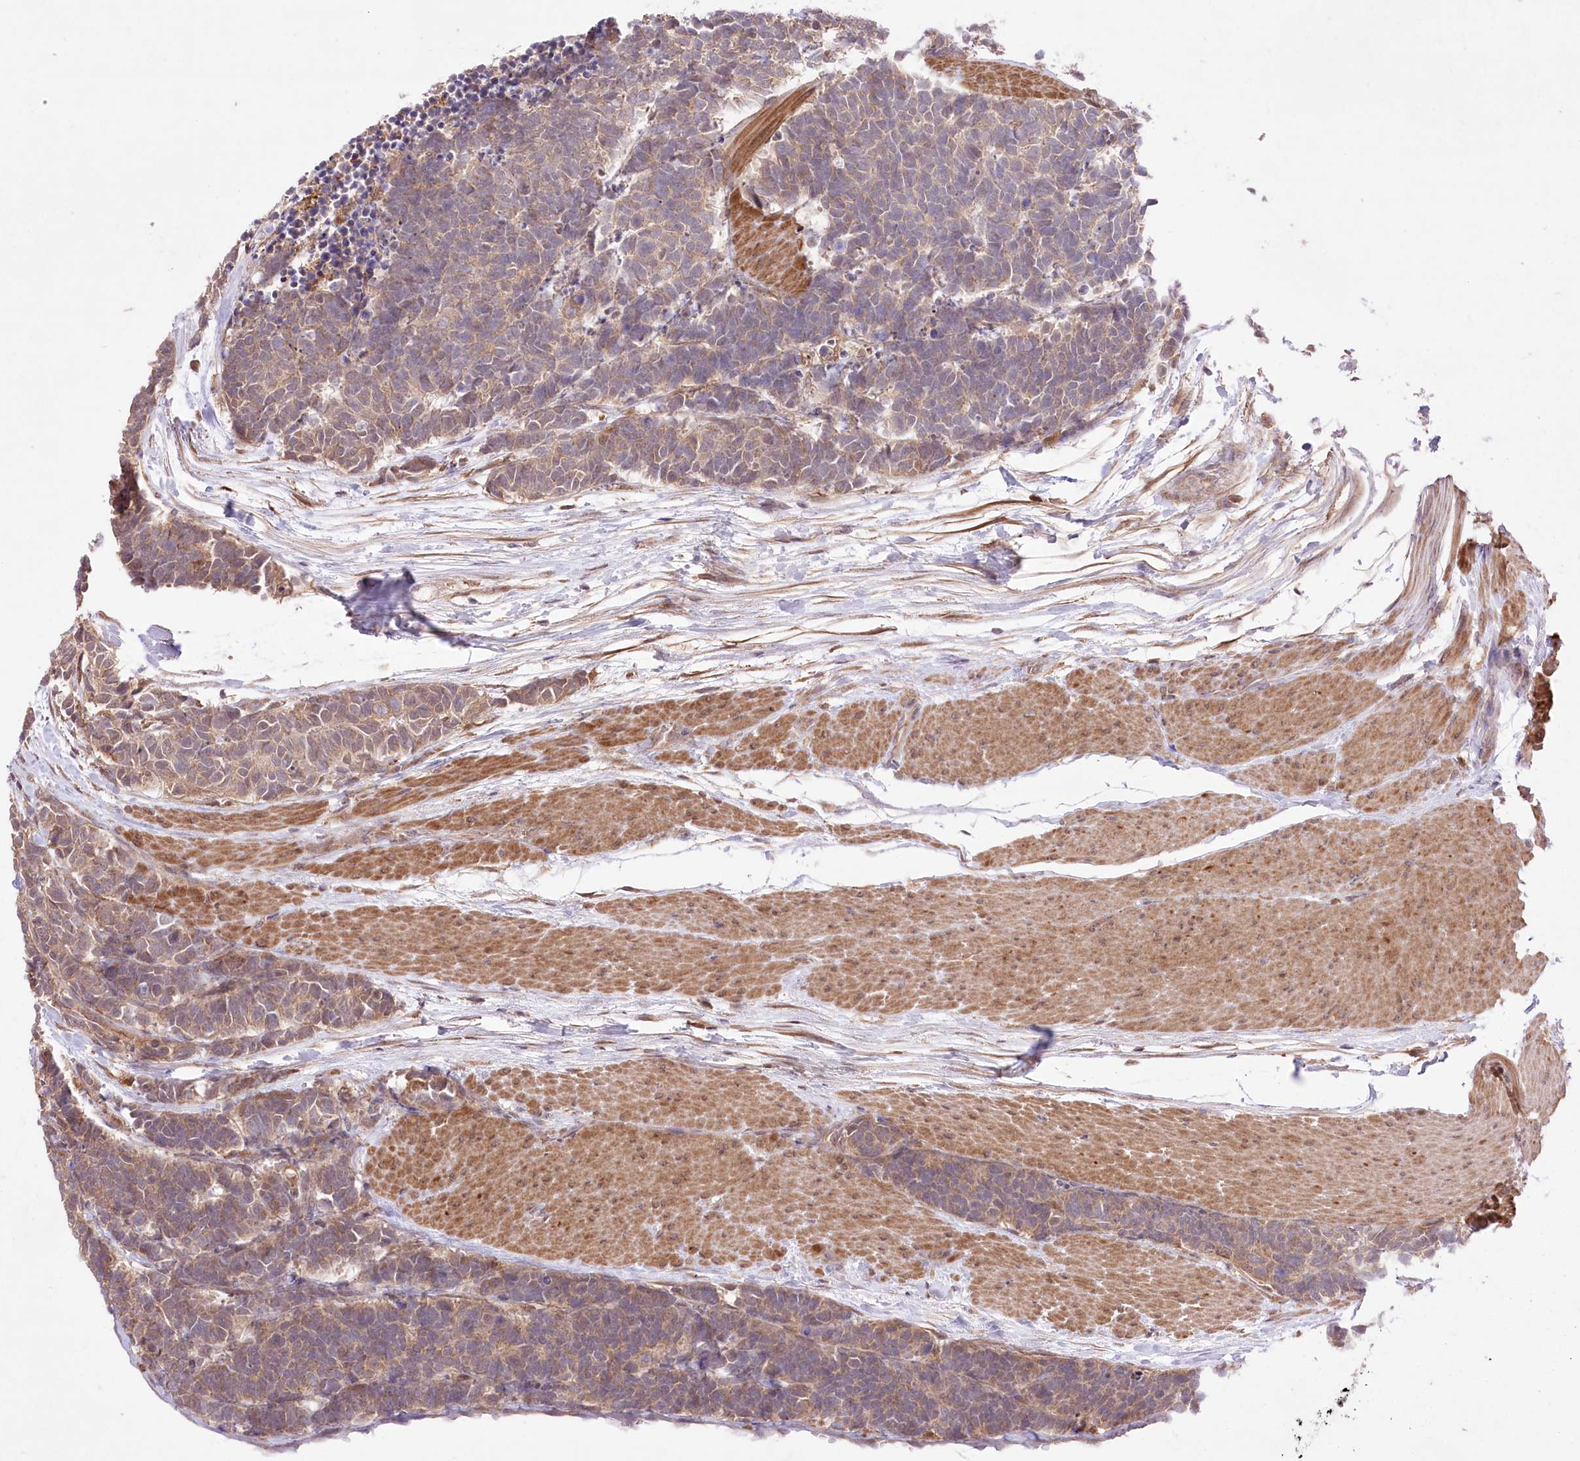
{"staining": {"intensity": "moderate", "quantity": ">75%", "location": "cytoplasmic/membranous"}, "tissue": "carcinoid", "cell_type": "Tumor cells", "image_type": "cancer", "snomed": [{"axis": "morphology", "description": "Carcinoma, NOS"}, {"axis": "morphology", "description": "Carcinoid, malignant, NOS"}, {"axis": "topography", "description": "Urinary bladder"}], "caption": "Immunohistochemical staining of carcinoid shows medium levels of moderate cytoplasmic/membranous positivity in about >75% of tumor cells.", "gene": "HELT", "patient": {"sex": "male", "age": 57}}